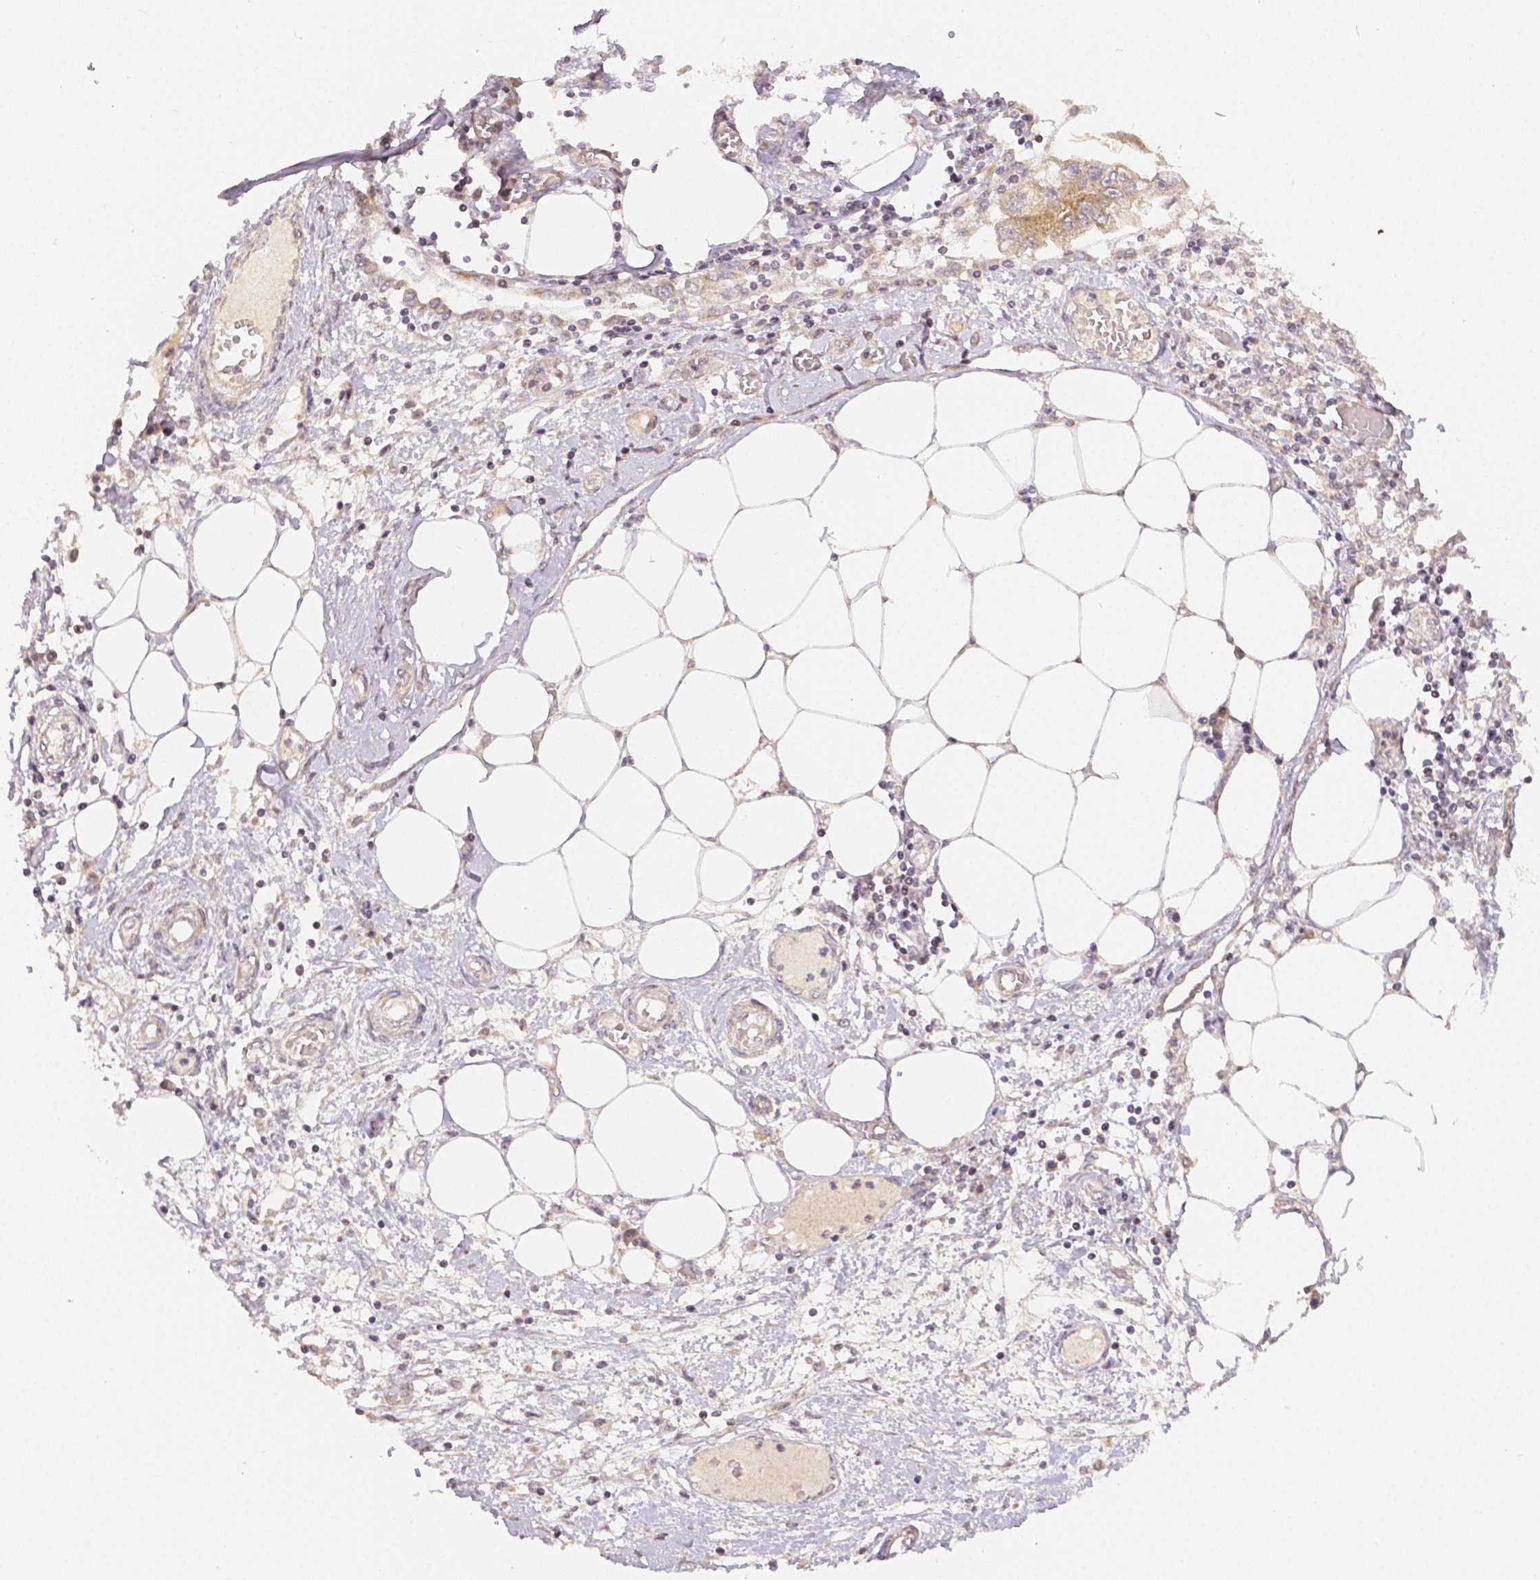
{"staining": {"intensity": "weak", "quantity": ">75%", "location": "cytoplasmic/membranous"}, "tissue": "endometrial cancer", "cell_type": "Tumor cells", "image_type": "cancer", "snomed": [{"axis": "morphology", "description": "Adenocarcinoma, NOS"}, {"axis": "morphology", "description": "Adenocarcinoma, metastatic, NOS"}, {"axis": "topography", "description": "Adipose tissue"}, {"axis": "topography", "description": "Endometrium"}], "caption": "A micrograph of human endometrial metastatic adenocarcinoma stained for a protein displays weak cytoplasmic/membranous brown staining in tumor cells.", "gene": "RHOT1", "patient": {"sex": "female", "age": 67}}